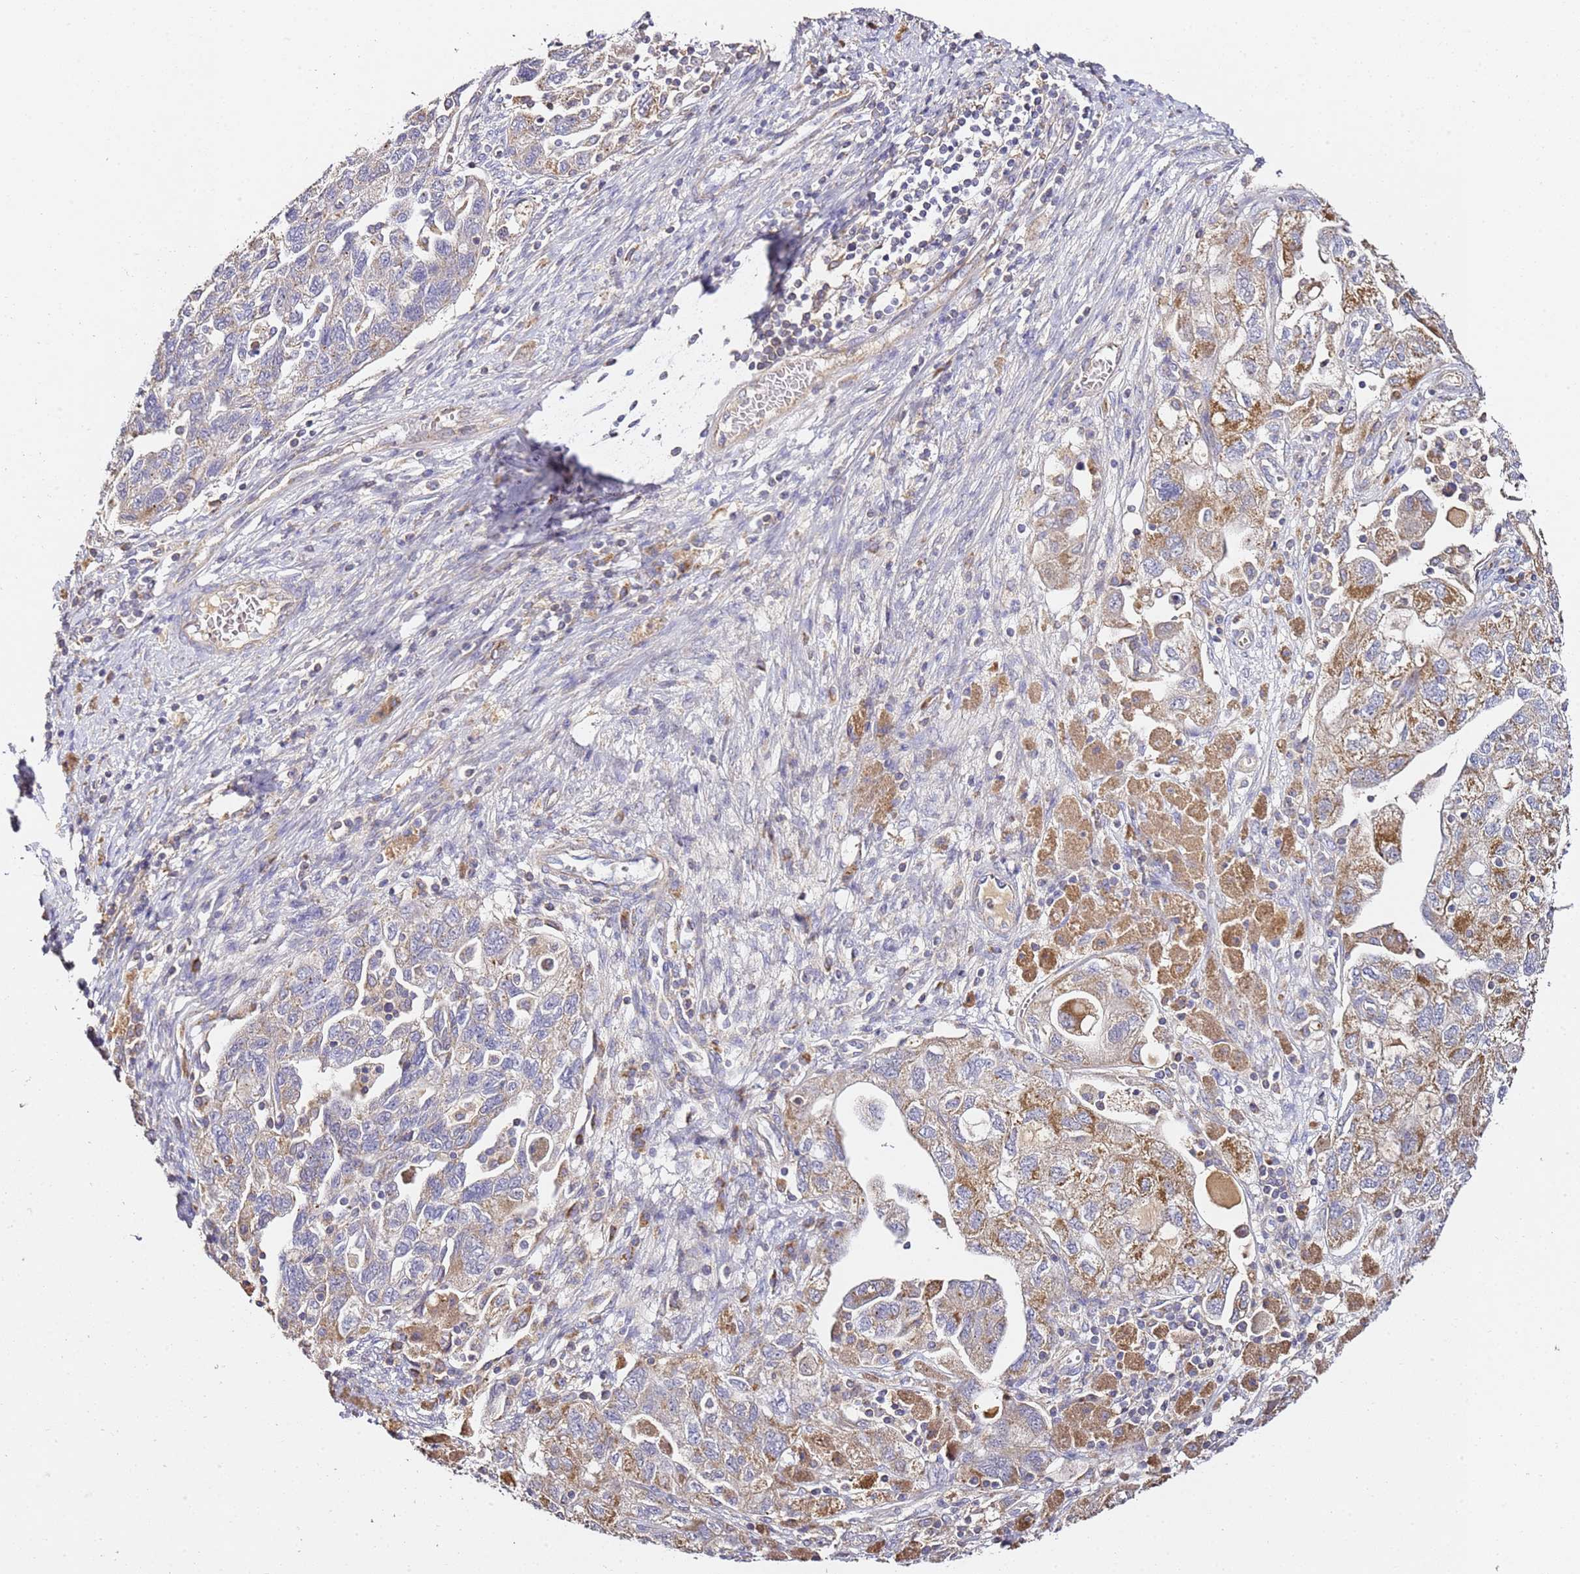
{"staining": {"intensity": "moderate", "quantity": "25%-75%", "location": "cytoplasmic/membranous"}, "tissue": "ovarian cancer", "cell_type": "Tumor cells", "image_type": "cancer", "snomed": [{"axis": "morphology", "description": "Carcinoma, NOS"}, {"axis": "morphology", "description": "Cystadenocarcinoma, serous, NOS"}, {"axis": "topography", "description": "Ovary"}], "caption": "This micrograph exhibits IHC staining of human ovarian carcinoma, with medium moderate cytoplasmic/membranous expression in about 25%-75% of tumor cells.", "gene": "OR2B11", "patient": {"sex": "female", "age": 69}}